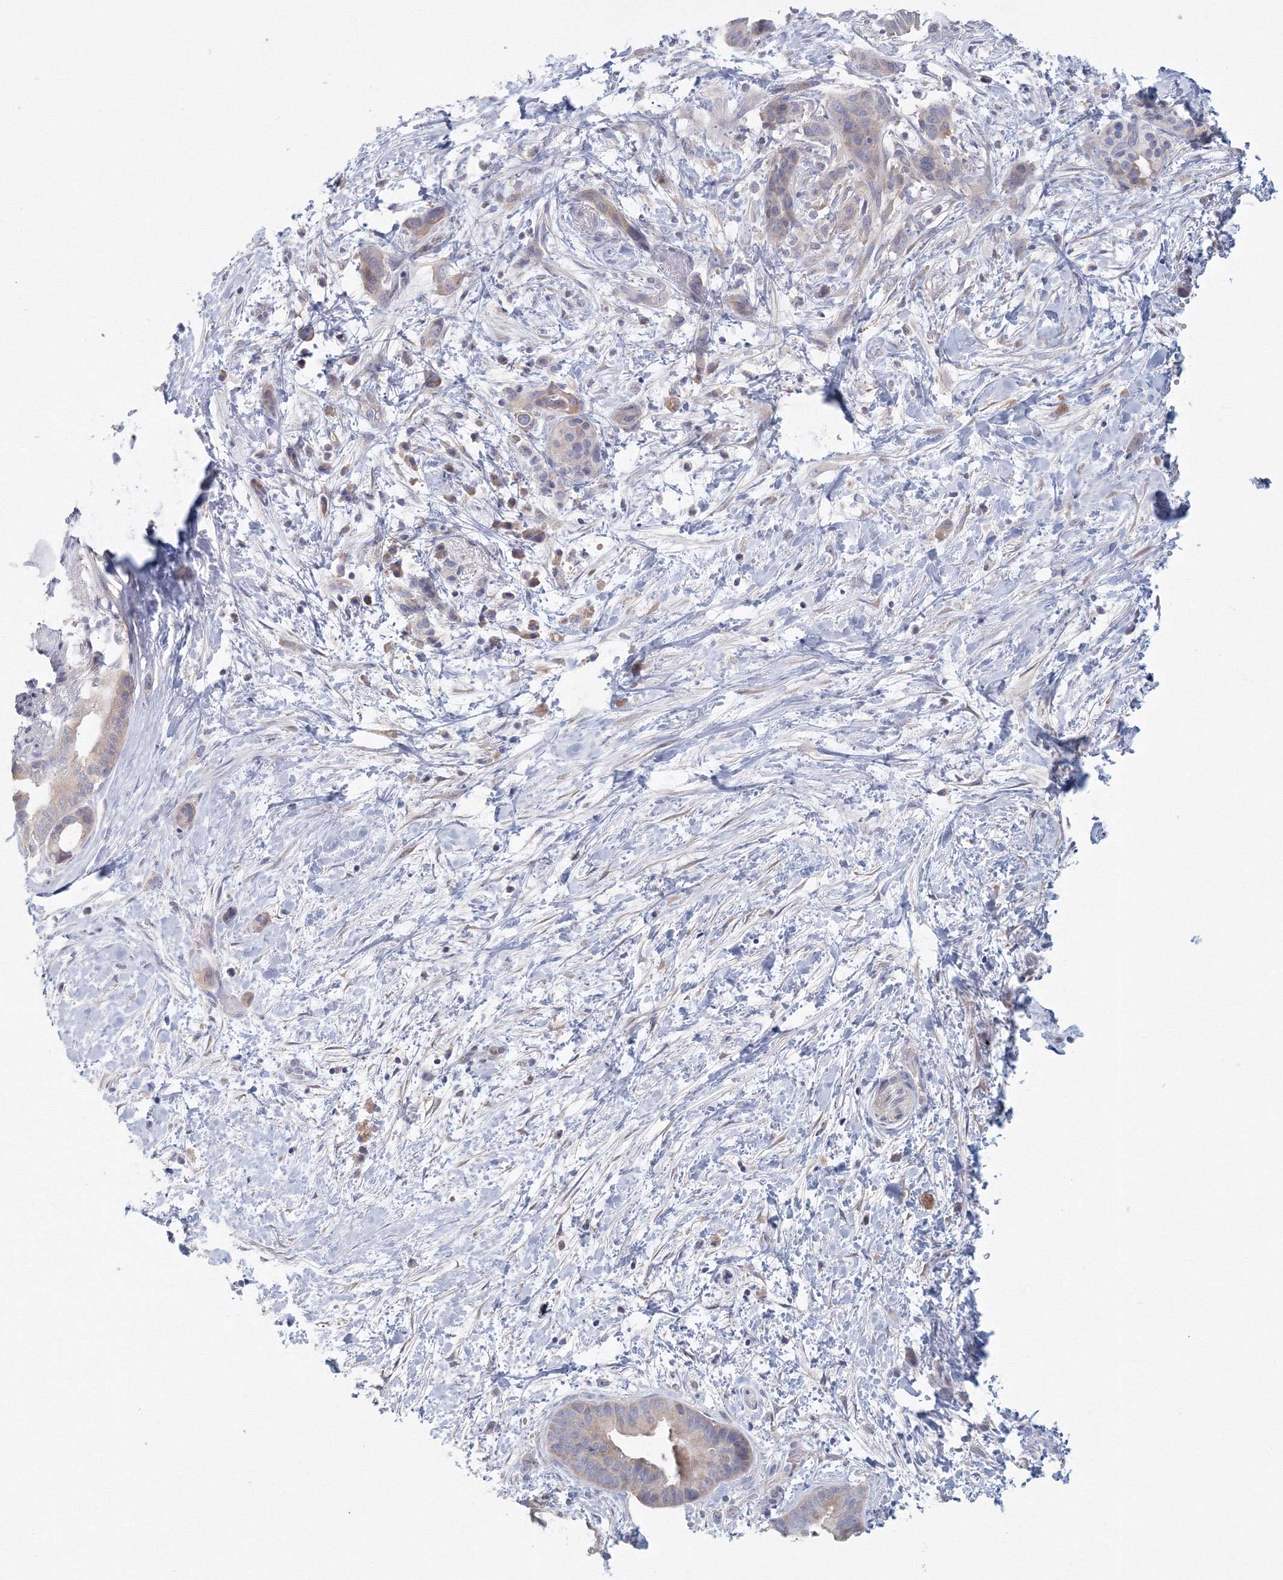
{"staining": {"intensity": "negative", "quantity": "none", "location": "none"}, "tissue": "pancreatic cancer", "cell_type": "Tumor cells", "image_type": "cancer", "snomed": [{"axis": "morphology", "description": "Normal tissue, NOS"}, {"axis": "morphology", "description": "Adenocarcinoma, NOS"}, {"axis": "topography", "description": "Pancreas"}, {"axis": "topography", "description": "Peripheral nerve tissue"}], "caption": "Immunohistochemistry (IHC) histopathology image of pancreatic adenocarcinoma stained for a protein (brown), which reveals no staining in tumor cells.", "gene": "TACC2", "patient": {"sex": "female", "age": 63}}